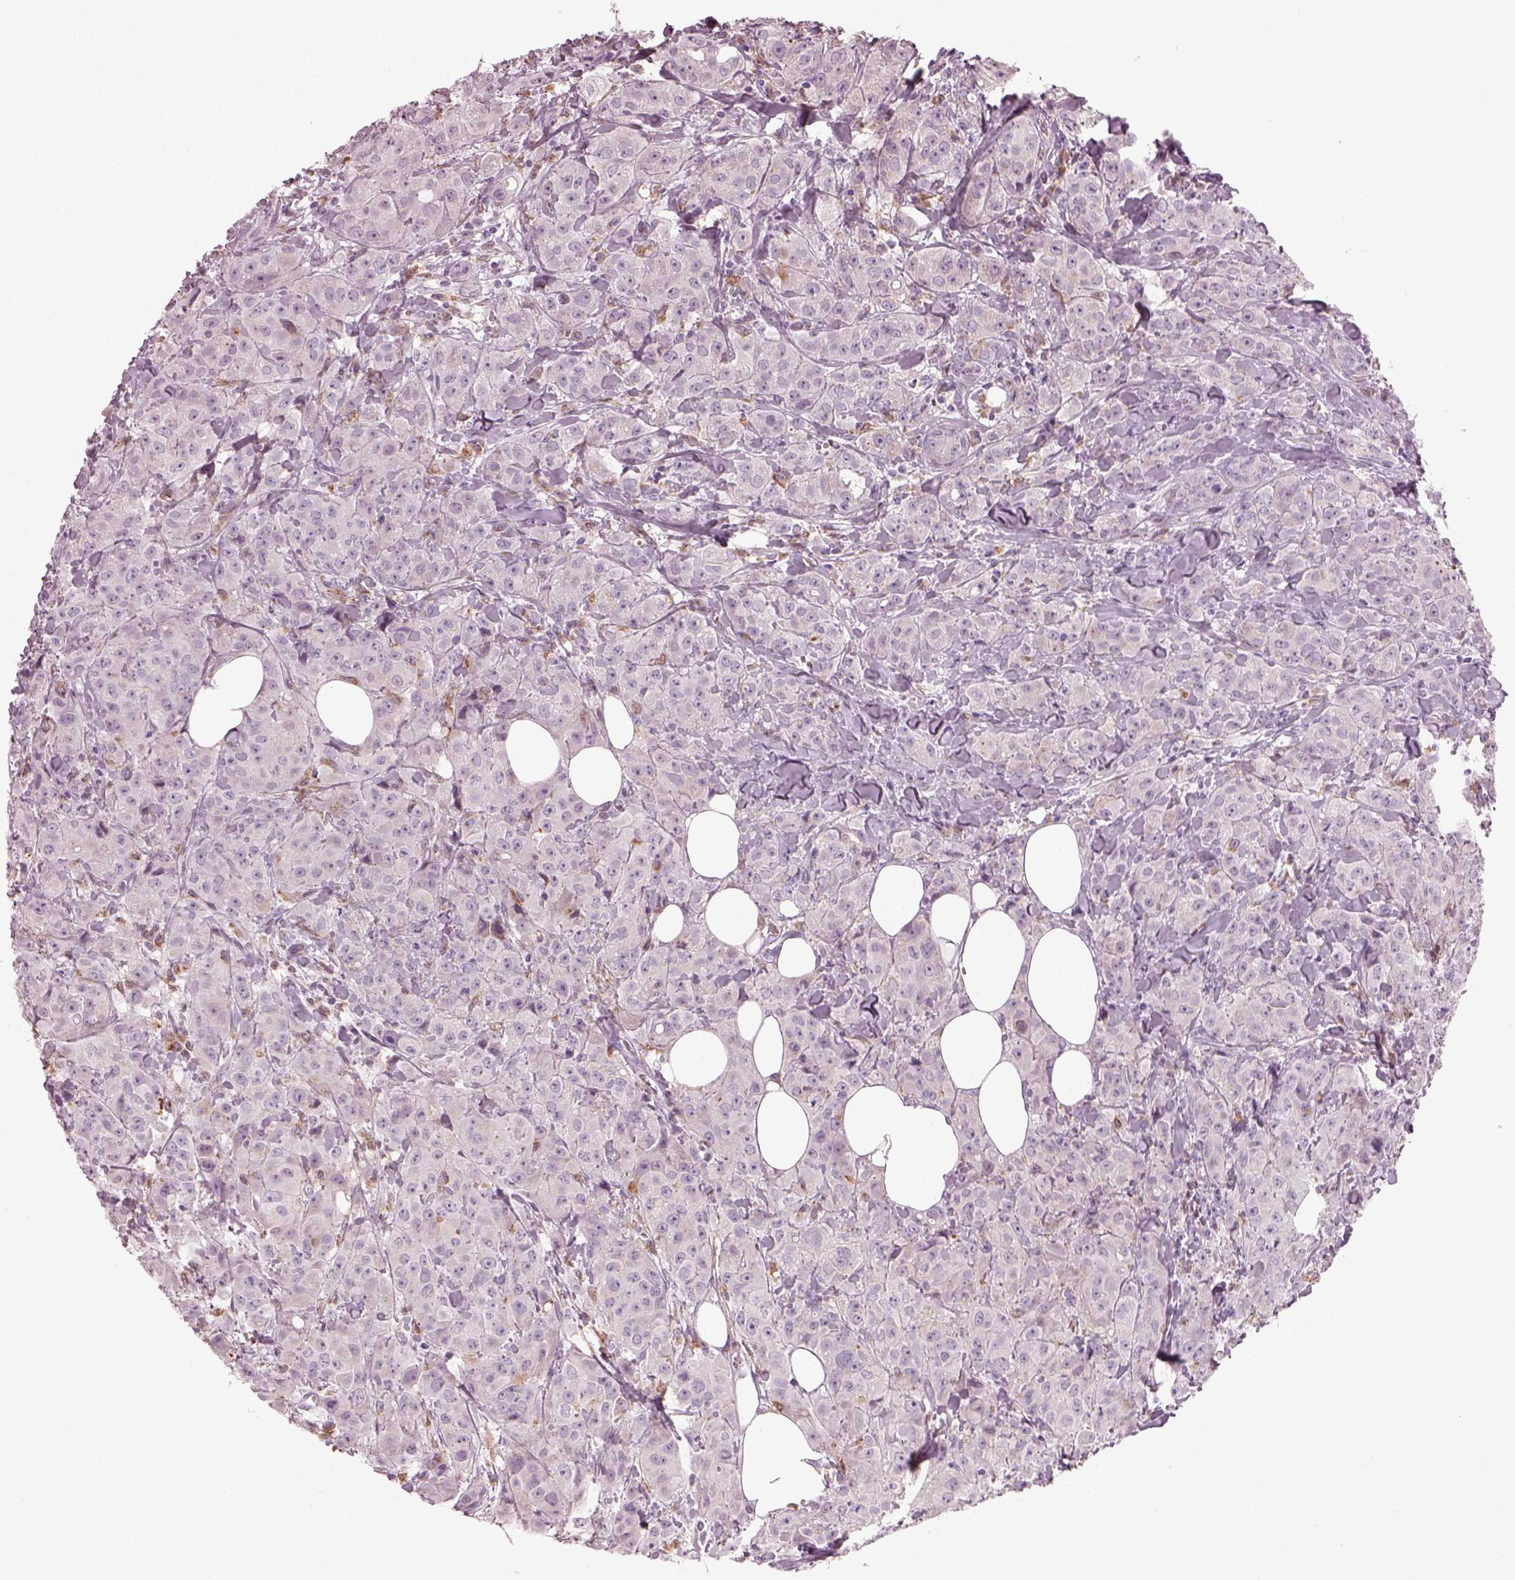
{"staining": {"intensity": "negative", "quantity": "none", "location": "none"}, "tissue": "breast cancer", "cell_type": "Tumor cells", "image_type": "cancer", "snomed": [{"axis": "morphology", "description": "Duct carcinoma"}, {"axis": "topography", "description": "Breast"}], "caption": "Protein analysis of infiltrating ductal carcinoma (breast) demonstrates no significant positivity in tumor cells. (DAB immunohistochemistry visualized using brightfield microscopy, high magnification).", "gene": "TMEM231", "patient": {"sex": "female", "age": 43}}